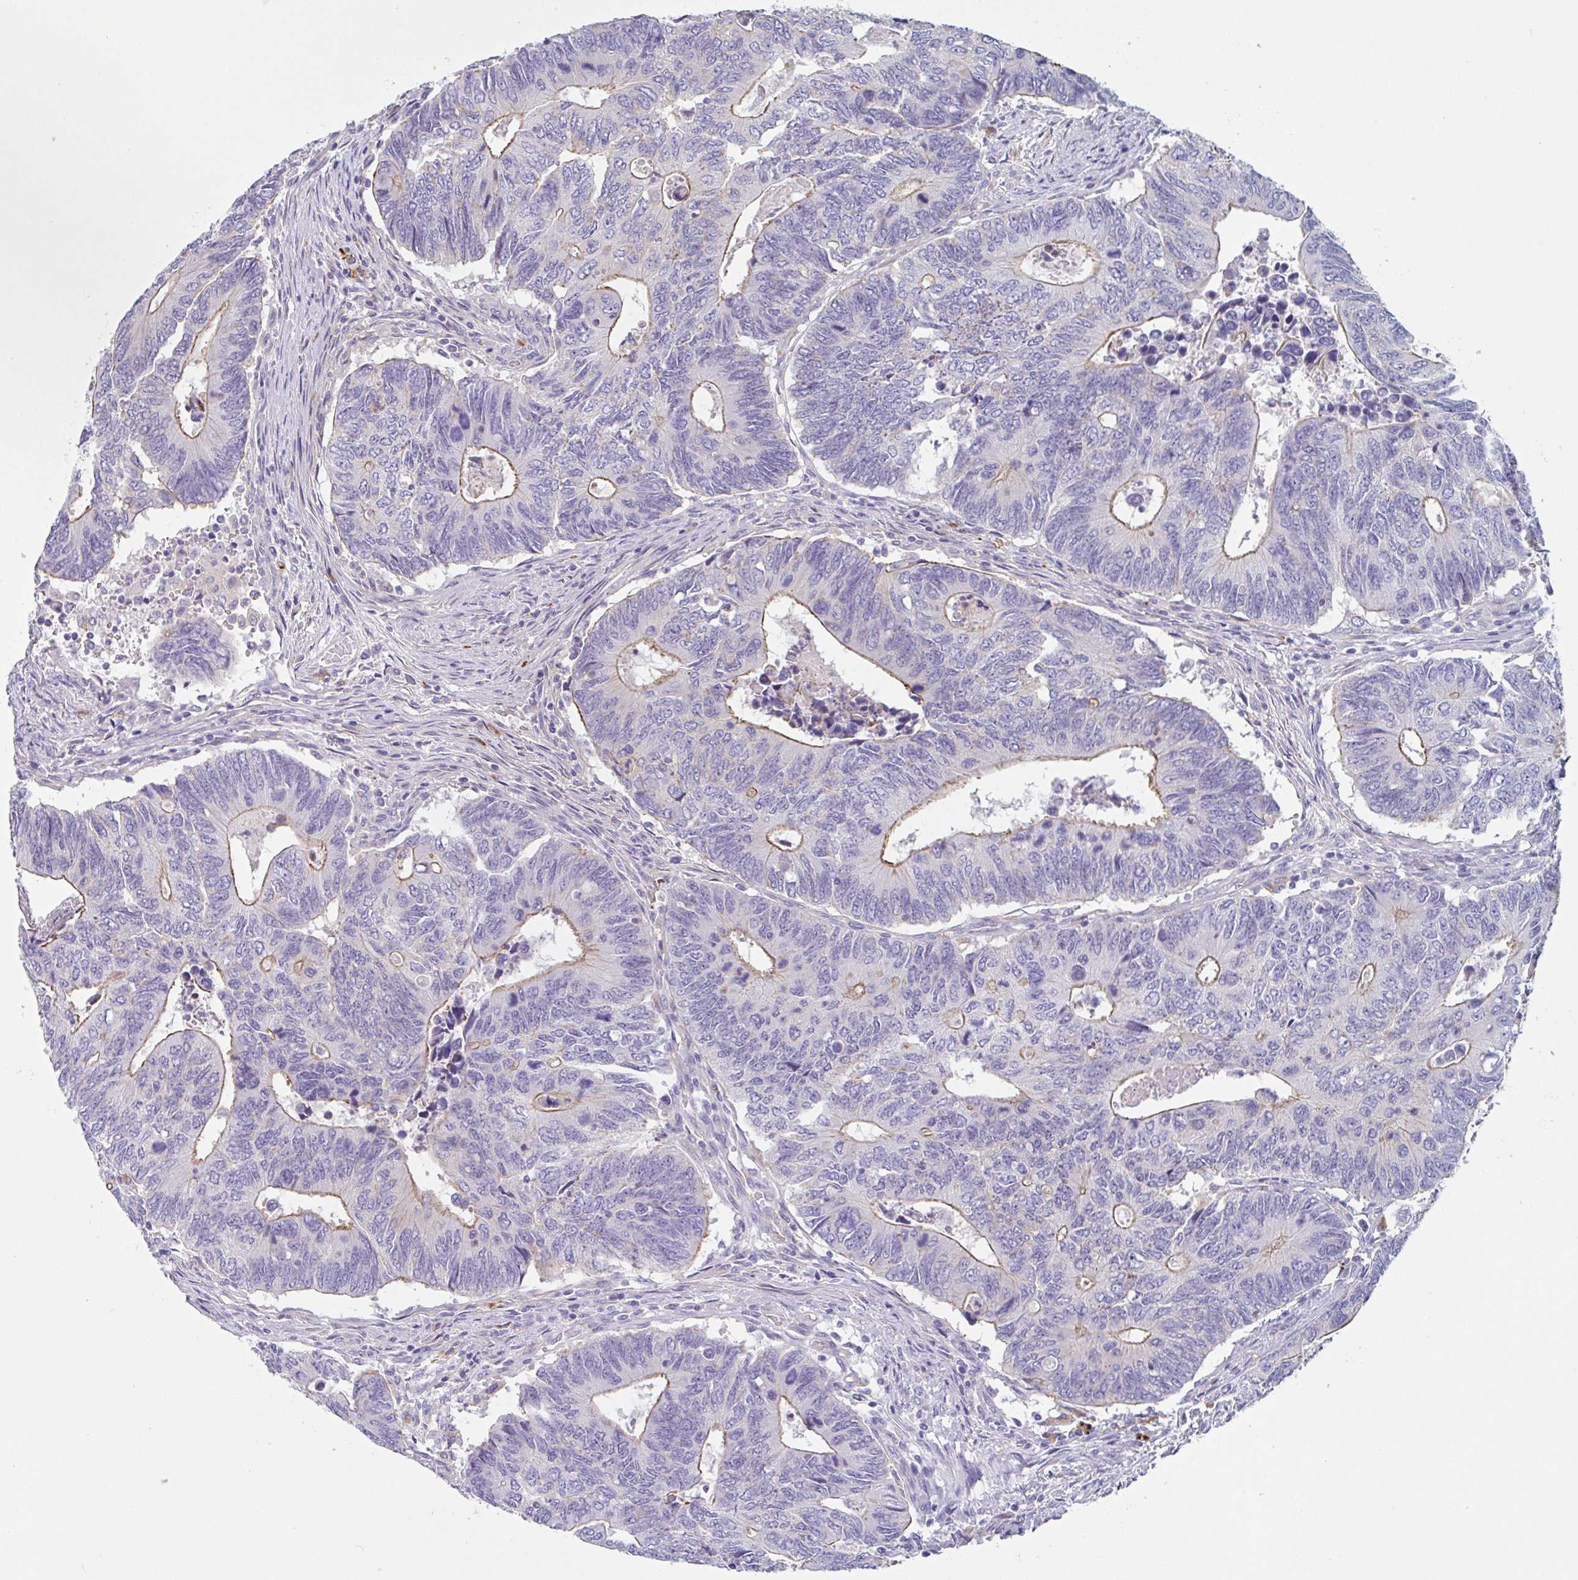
{"staining": {"intensity": "moderate", "quantity": "<25%", "location": "cytoplasmic/membranous"}, "tissue": "colorectal cancer", "cell_type": "Tumor cells", "image_type": "cancer", "snomed": [{"axis": "morphology", "description": "Adenocarcinoma, NOS"}, {"axis": "topography", "description": "Colon"}], "caption": "Tumor cells display low levels of moderate cytoplasmic/membranous expression in about <25% of cells in colorectal cancer.", "gene": "LENG9", "patient": {"sex": "male", "age": 87}}